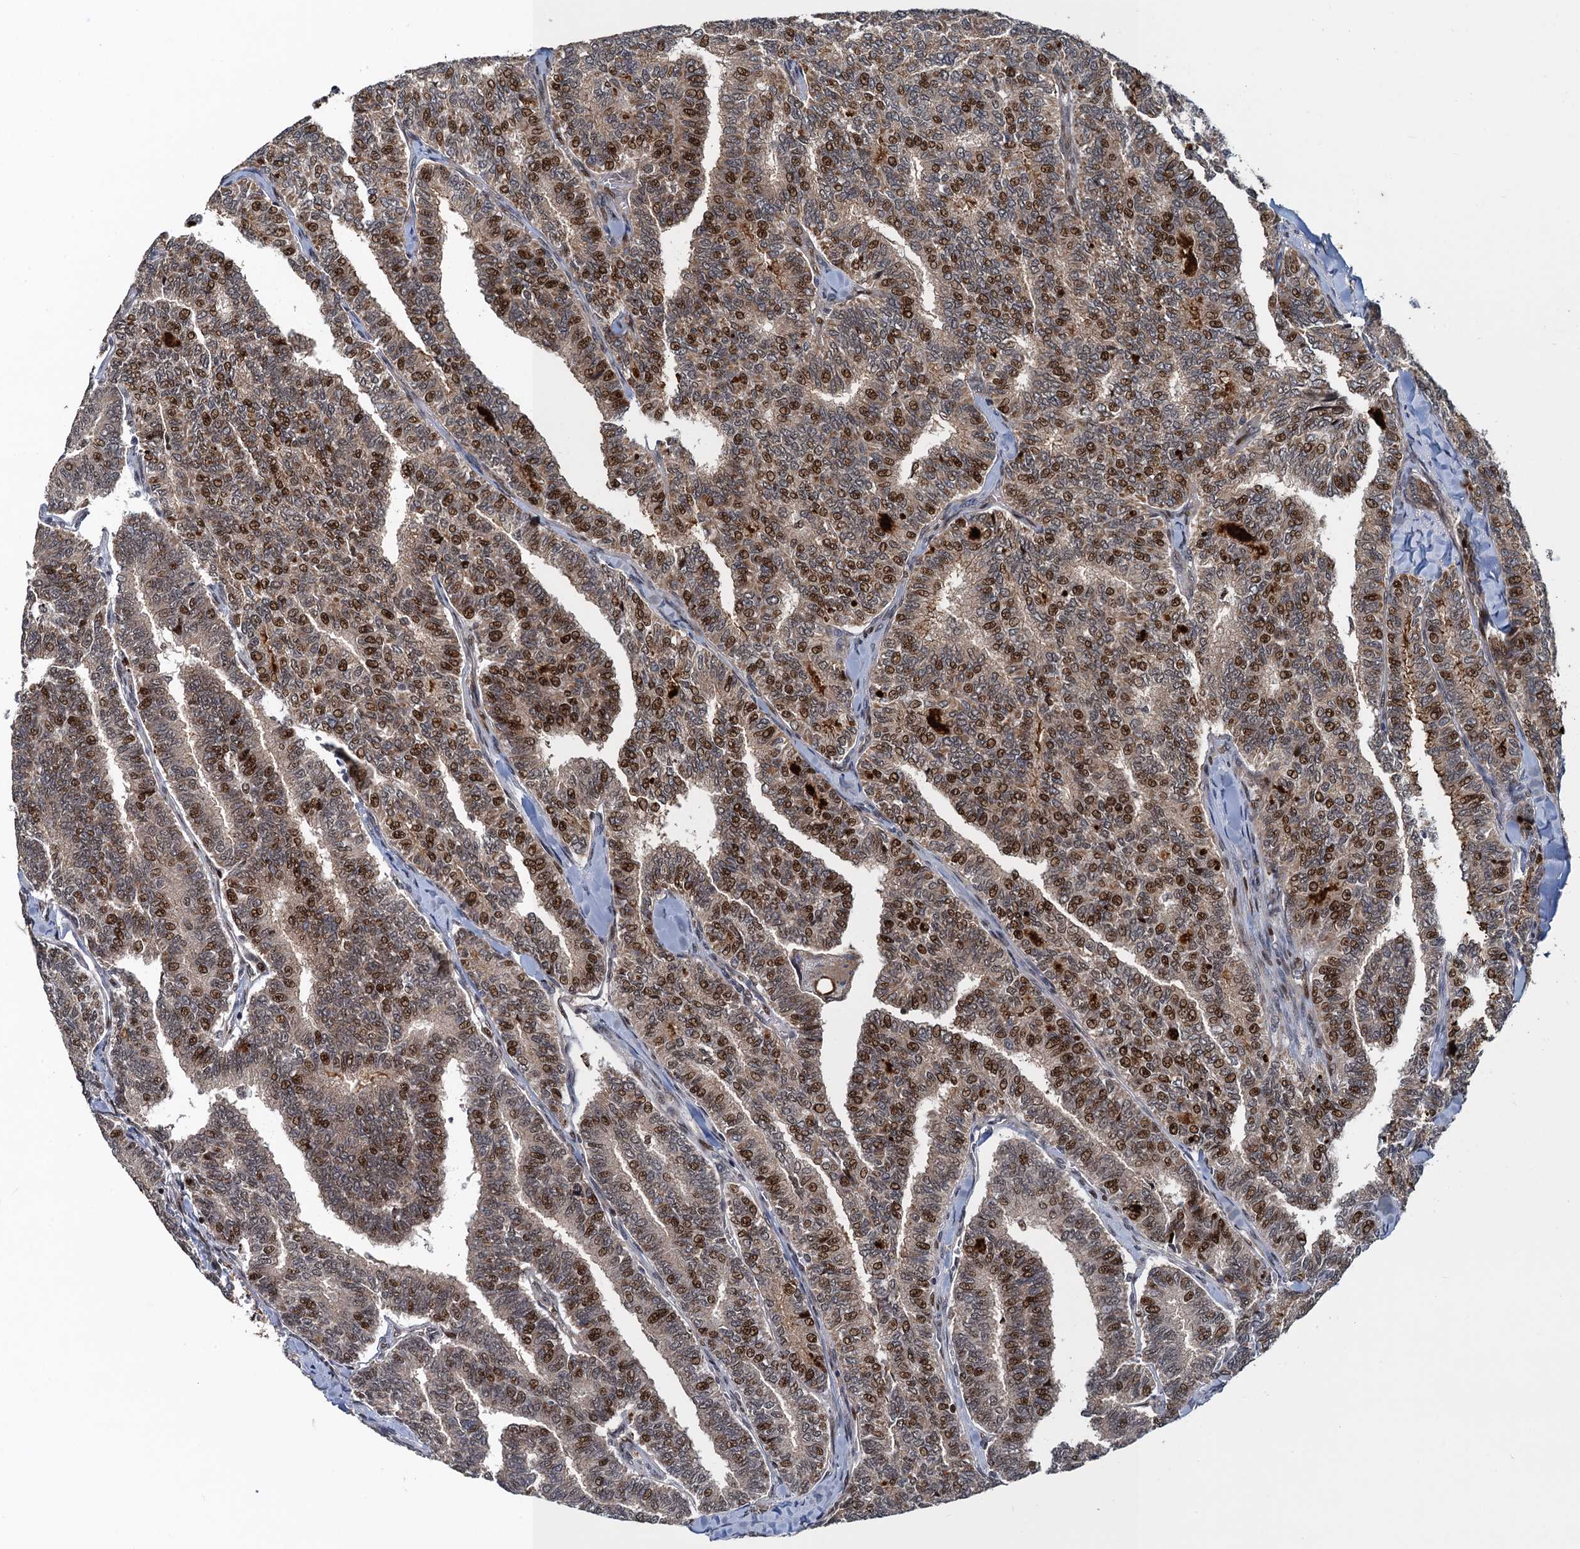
{"staining": {"intensity": "moderate", "quantity": ">75%", "location": "cytoplasmic/membranous,nuclear"}, "tissue": "thyroid cancer", "cell_type": "Tumor cells", "image_type": "cancer", "snomed": [{"axis": "morphology", "description": "Papillary adenocarcinoma, NOS"}, {"axis": "topography", "description": "Thyroid gland"}], "caption": "Protein staining exhibits moderate cytoplasmic/membranous and nuclear positivity in about >75% of tumor cells in thyroid cancer (papillary adenocarcinoma). The staining is performed using DAB (3,3'-diaminobenzidine) brown chromogen to label protein expression. The nuclei are counter-stained blue using hematoxylin.", "gene": "ATOSA", "patient": {"sex": "female", "age": 35}}